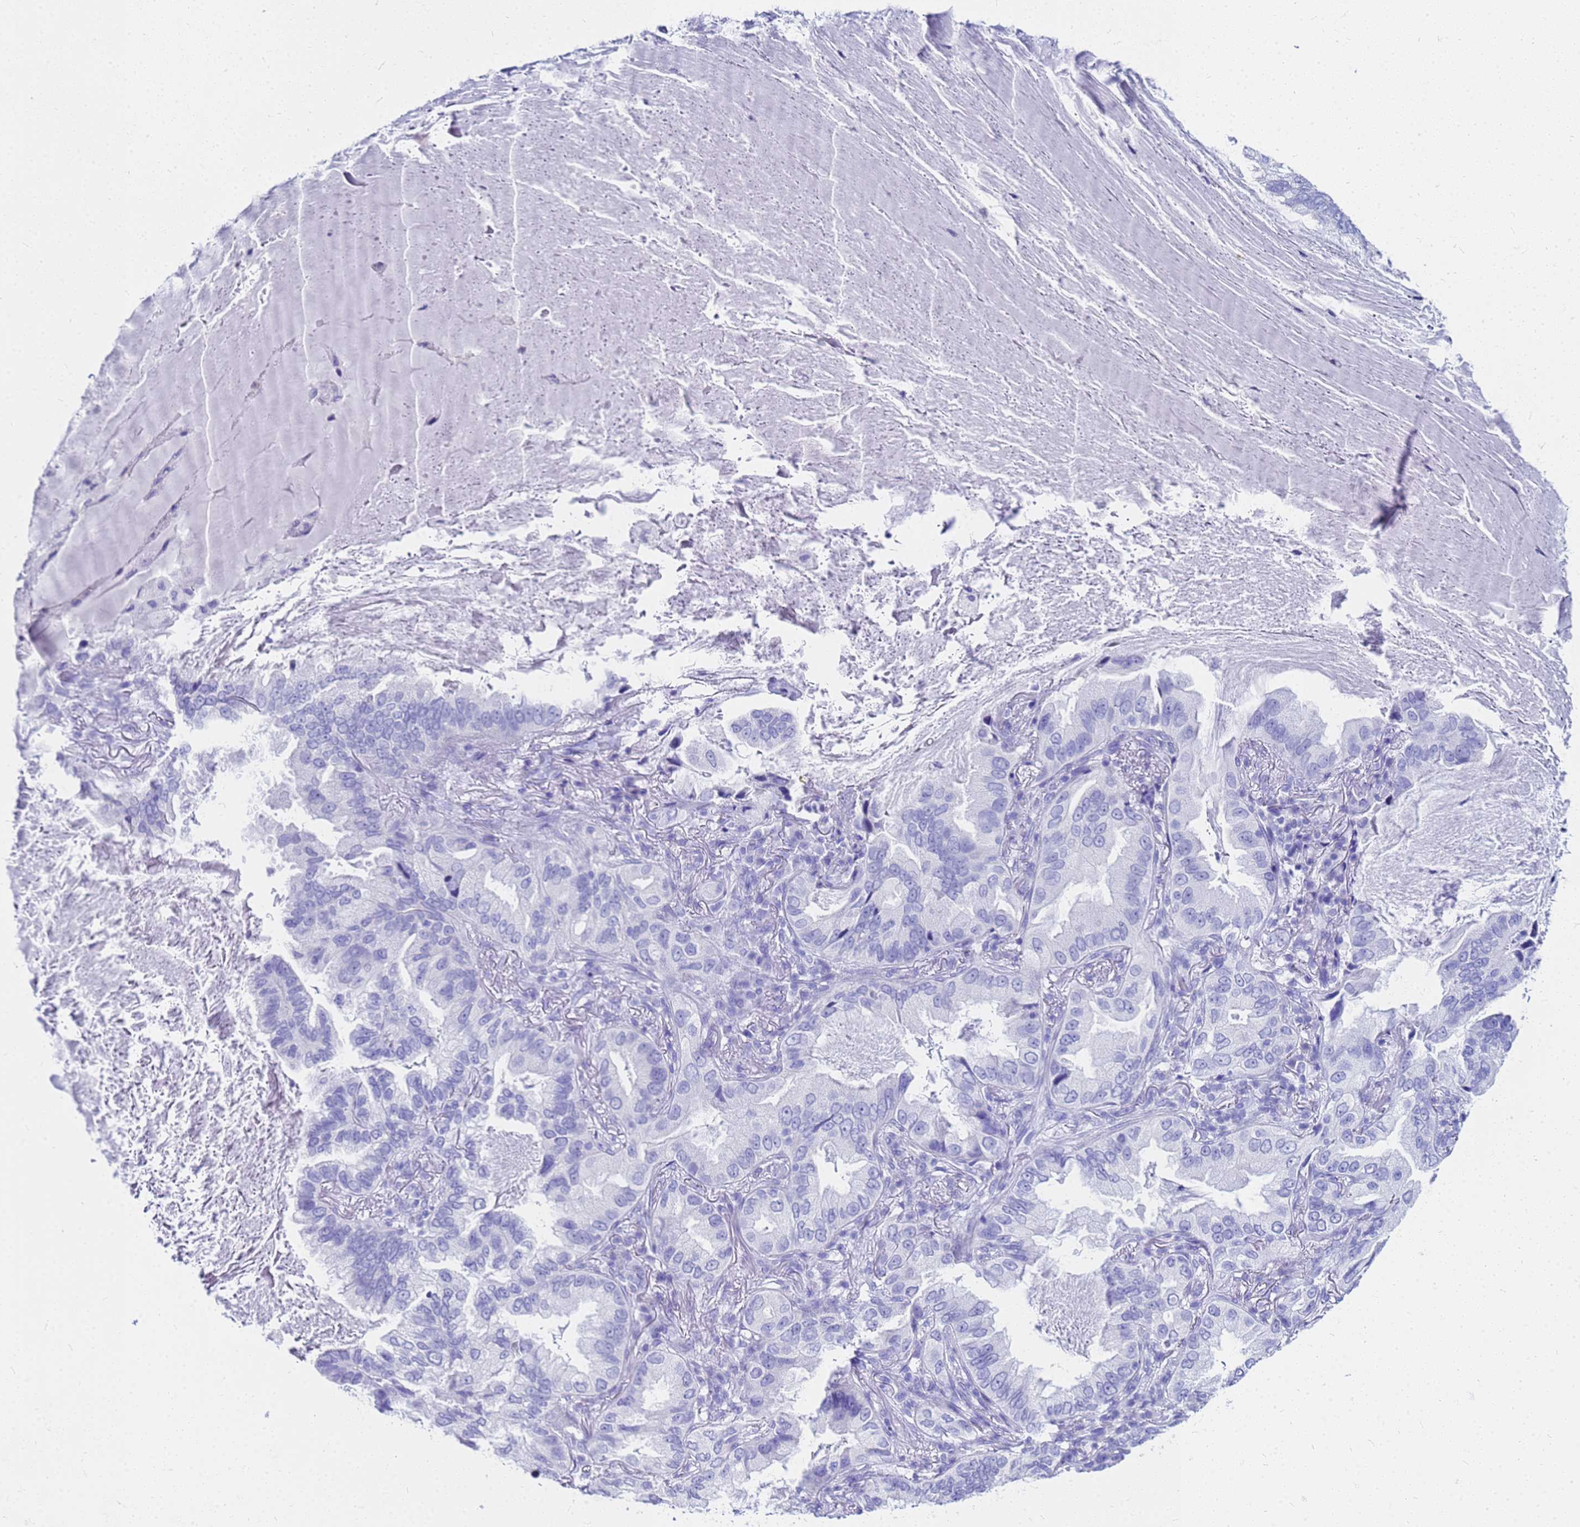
{"staining": {"intensity": "negative", "quantity": "none", "location": "none"}, "tissue": "lung cancer", "cell_type": "Tumor cells", "image_type": "cancer", "snomed": [{"axis": "morphology", "description": "Adenocarcinoma, NOS"}, {"axis": "topography", "description": "Lung"}], "caption": "An immunohistochemistry (IHC) photomicrograph of lung cancer is shown. There is no staining in tumor cells of lung cancer.", "gene": "CKB", "patient": {"sex": "female", "age": 69}}